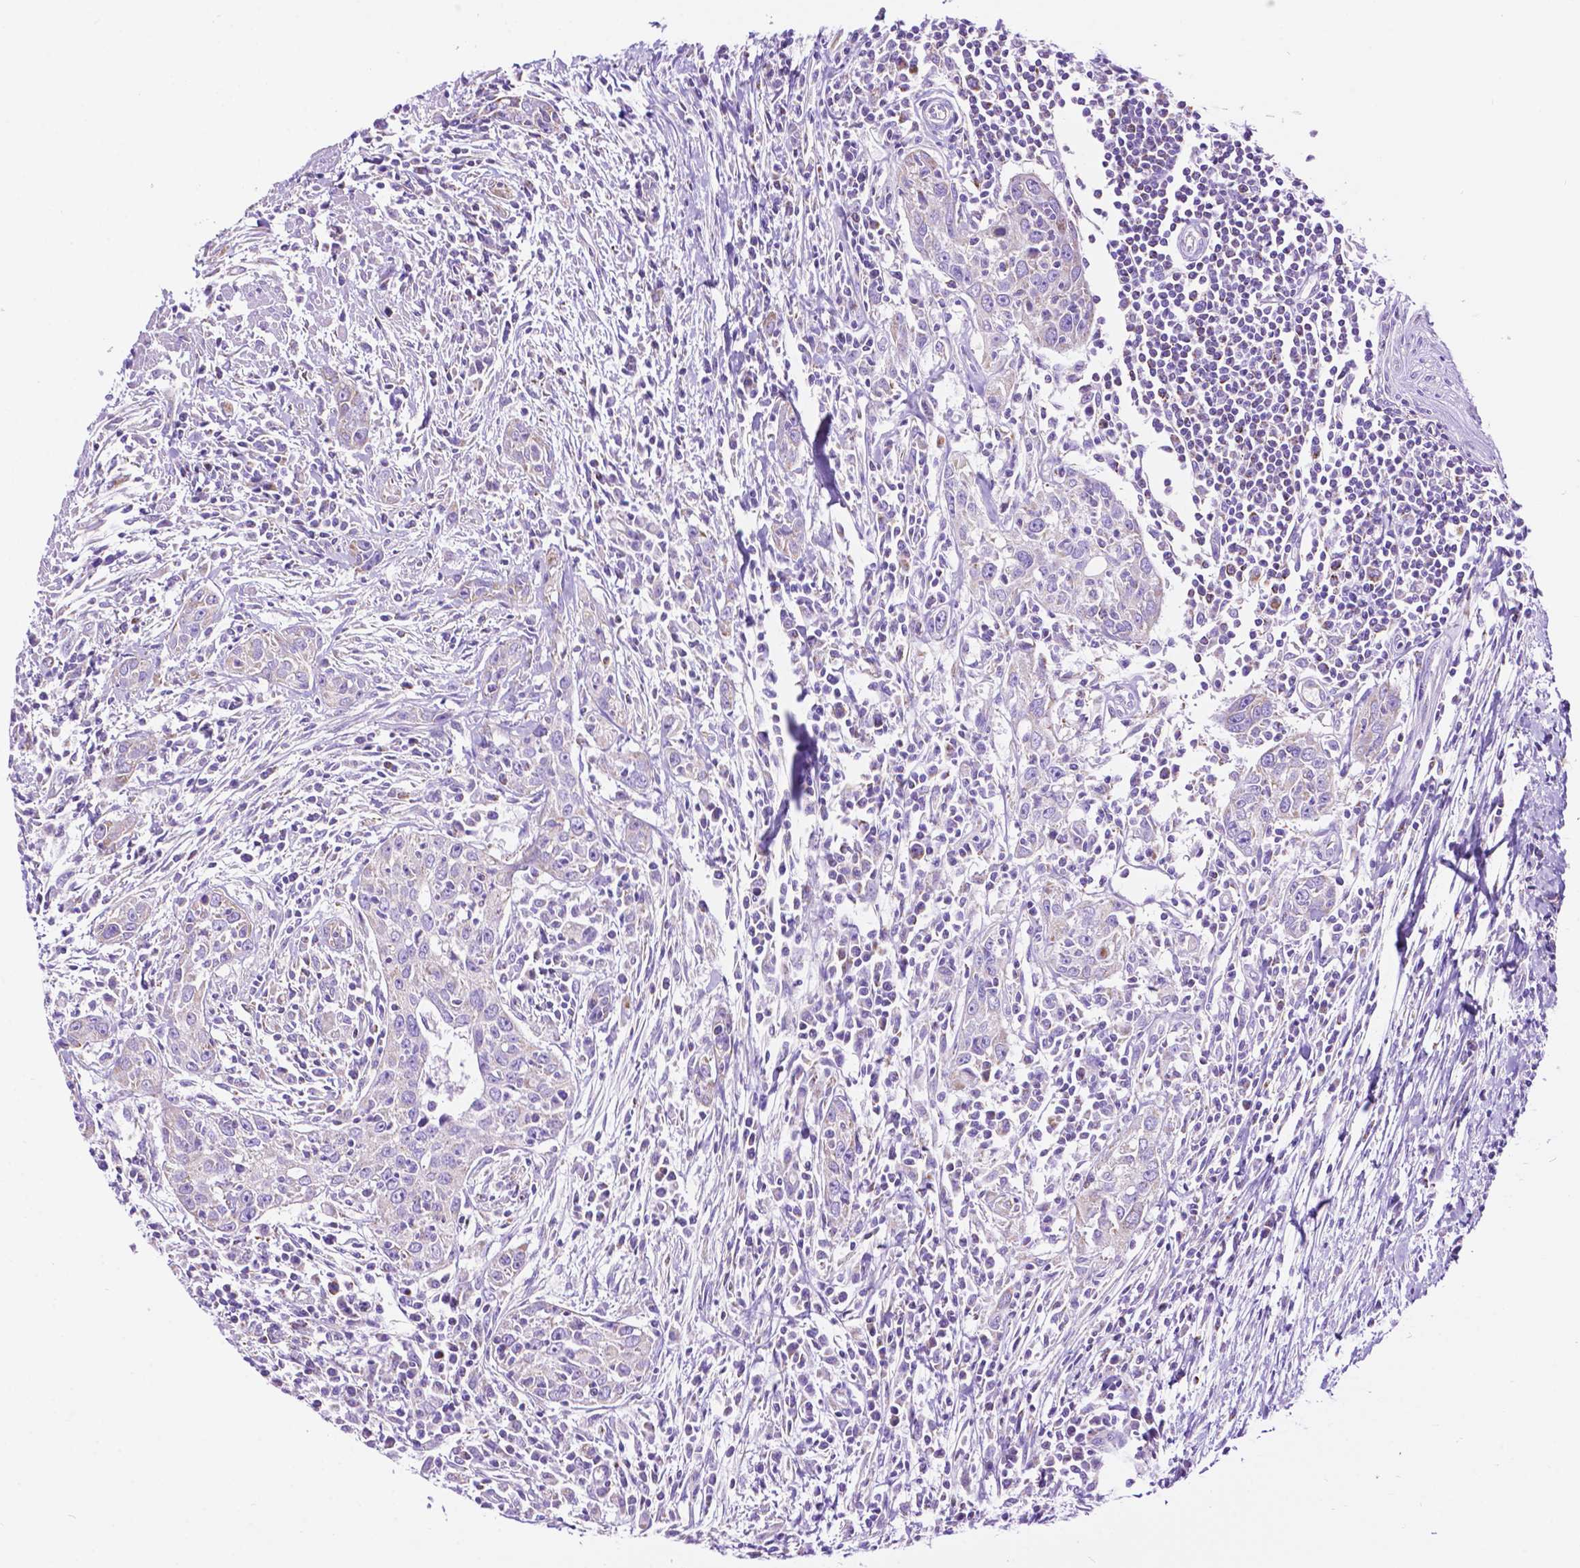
{"staining": {"intensity": "weak", "quantity": "<25%", "location": "cytoplasmic/membranous"}, "tissue": "urothelial cancer", "cell_type": "Tumor cells", "image_type": "cancer", "snomed": [{"axis": "morphology", "description": "Urothelial carcinoma, High grade"}, {"axis": "topography", "description": "Urinary bladder"}], "caption": "Urothelial cancer was stained to show a protein in brown. There is no significant positivity in tumor cells.", "gene": "GDPD5", "patient": {"sex": "male", "age": 83}}